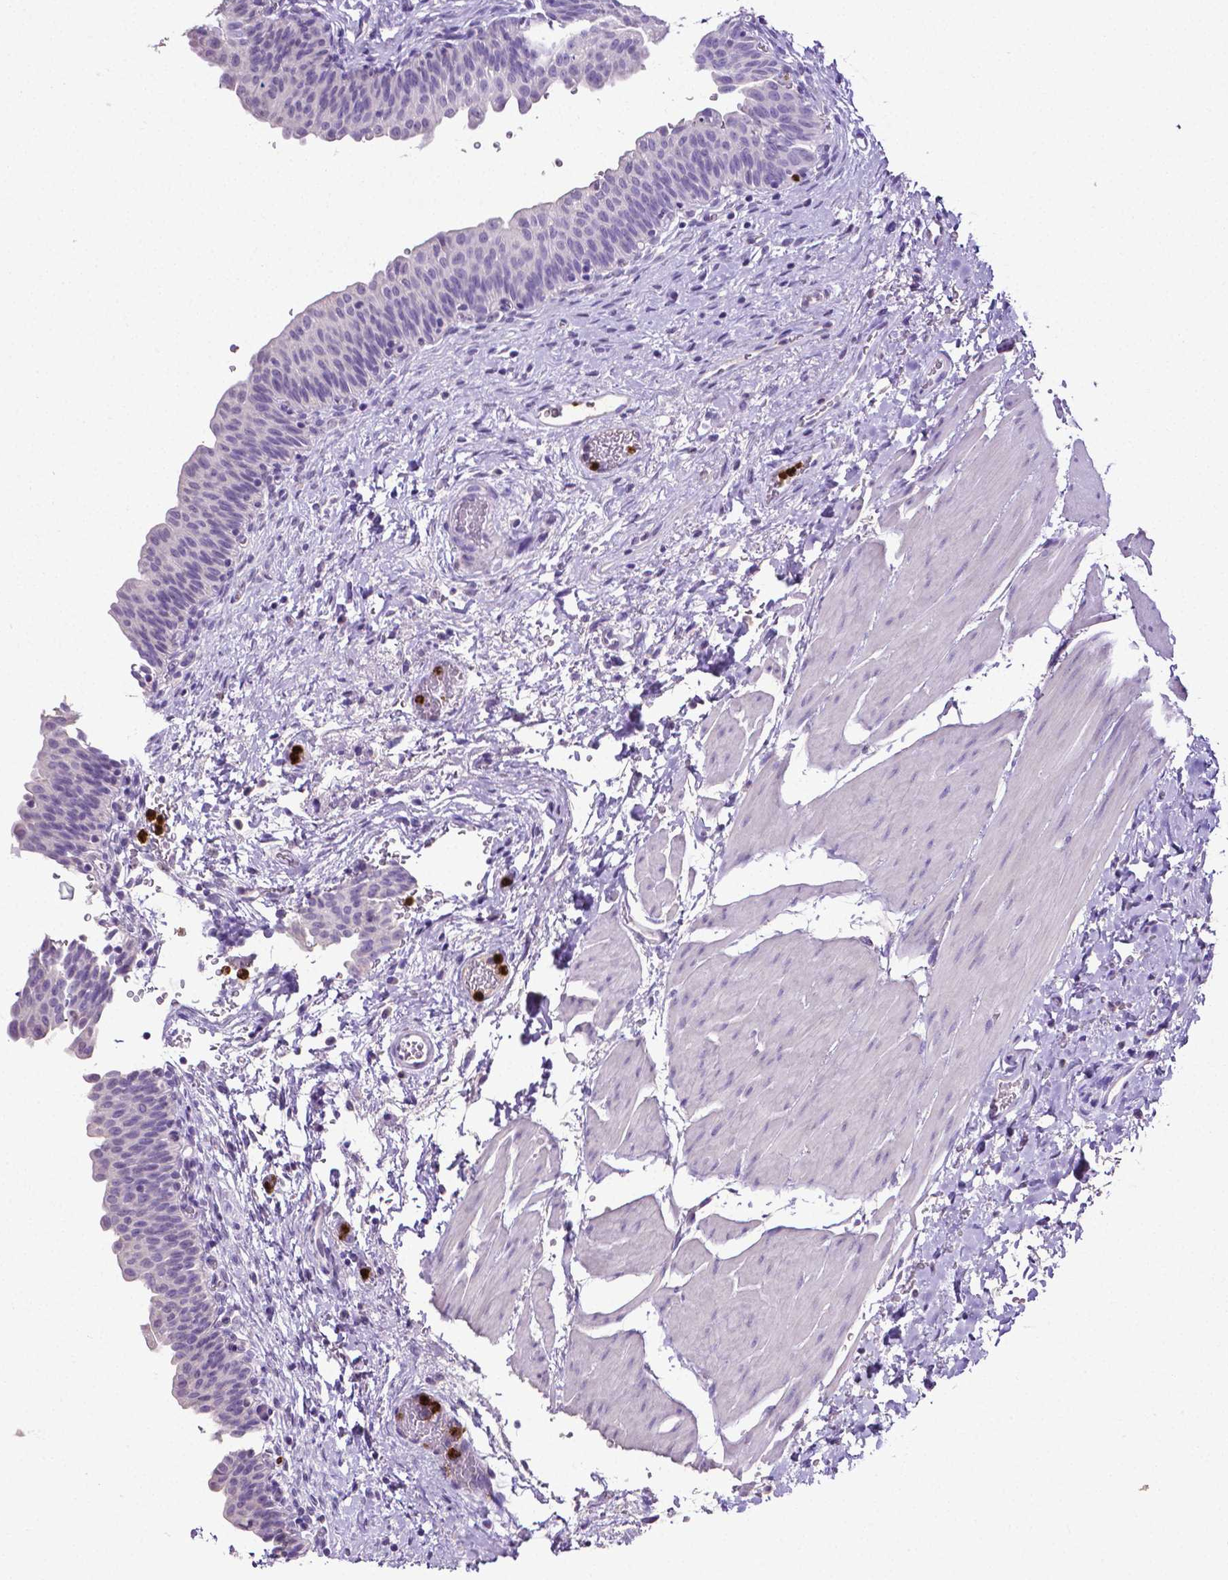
{"staining": {"intensity": "negative", "quantity": "none", "location": "none"}, "tissue": "urinary bladder", "cell_type": "Urothelial cells", "image_type": "normal", "snomed": [{"axis": "morphology", "description": "Normal tissue, NOS"}, {"axis": "topography", "description": "Urinary bladder"}], "caption": "Immunohistochemistry (IHC) of unremarkable urinary bladder displays no expression in urothelial cells.", "gene": "MMP9", "patient": {"sex": "male", "age": 56}}